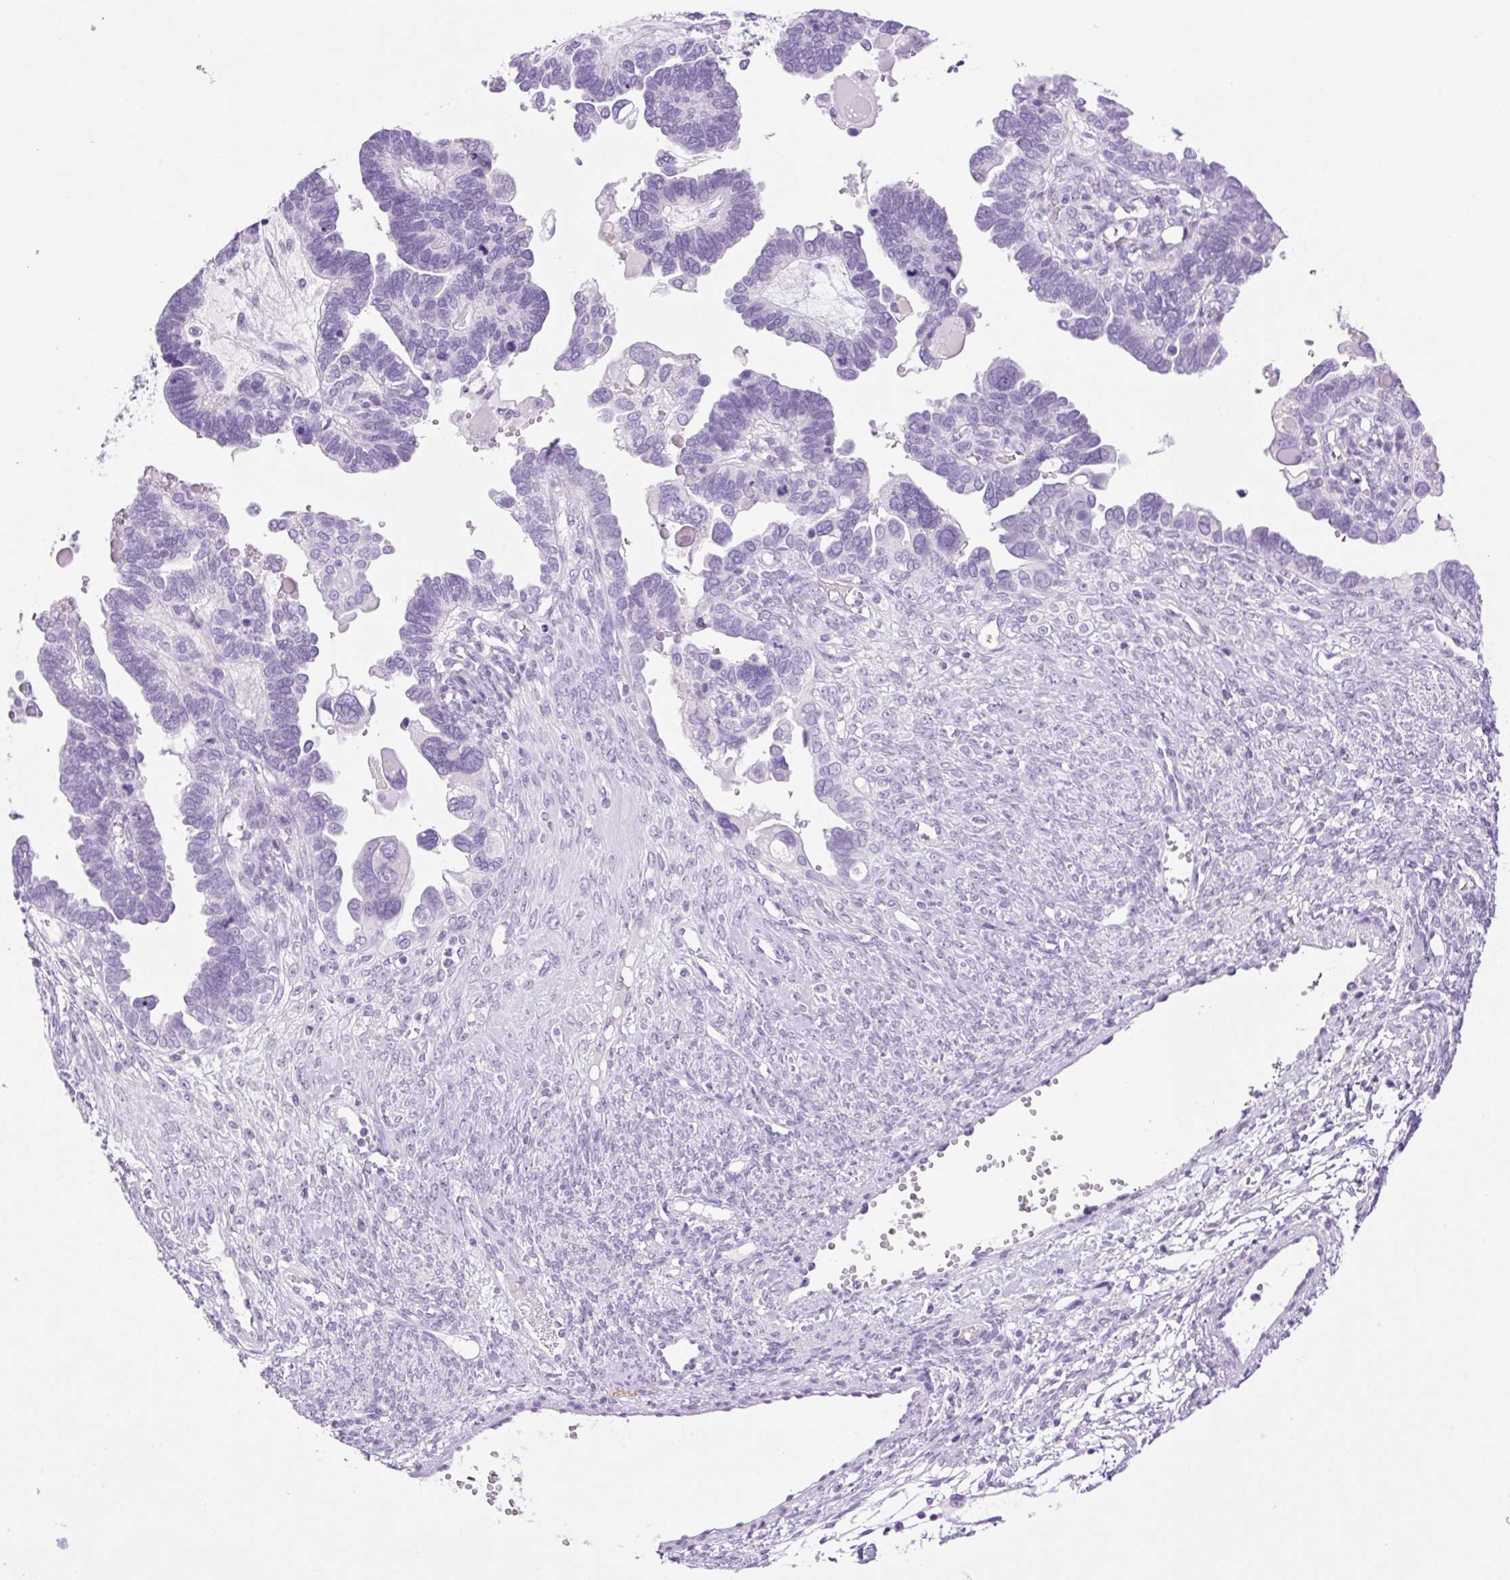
{"staining": {"intensity": "negative", "quantity": "none", "location": "none"}, "tissue": "ovarian cancer", "cell_type": "Tumor cells", "image_type": "cancer", "snomed": [{"axis": "morphology", "description": "Cystadenocarcinoma, serous, NOS"}, {"axis": "topography", "description": "Ovary"}], "caption": "The image demonstrates no staining of tumor cells in ovarian cancer.", "gene": "SP140L", "patient": {"sex": "female", "age": 51}}